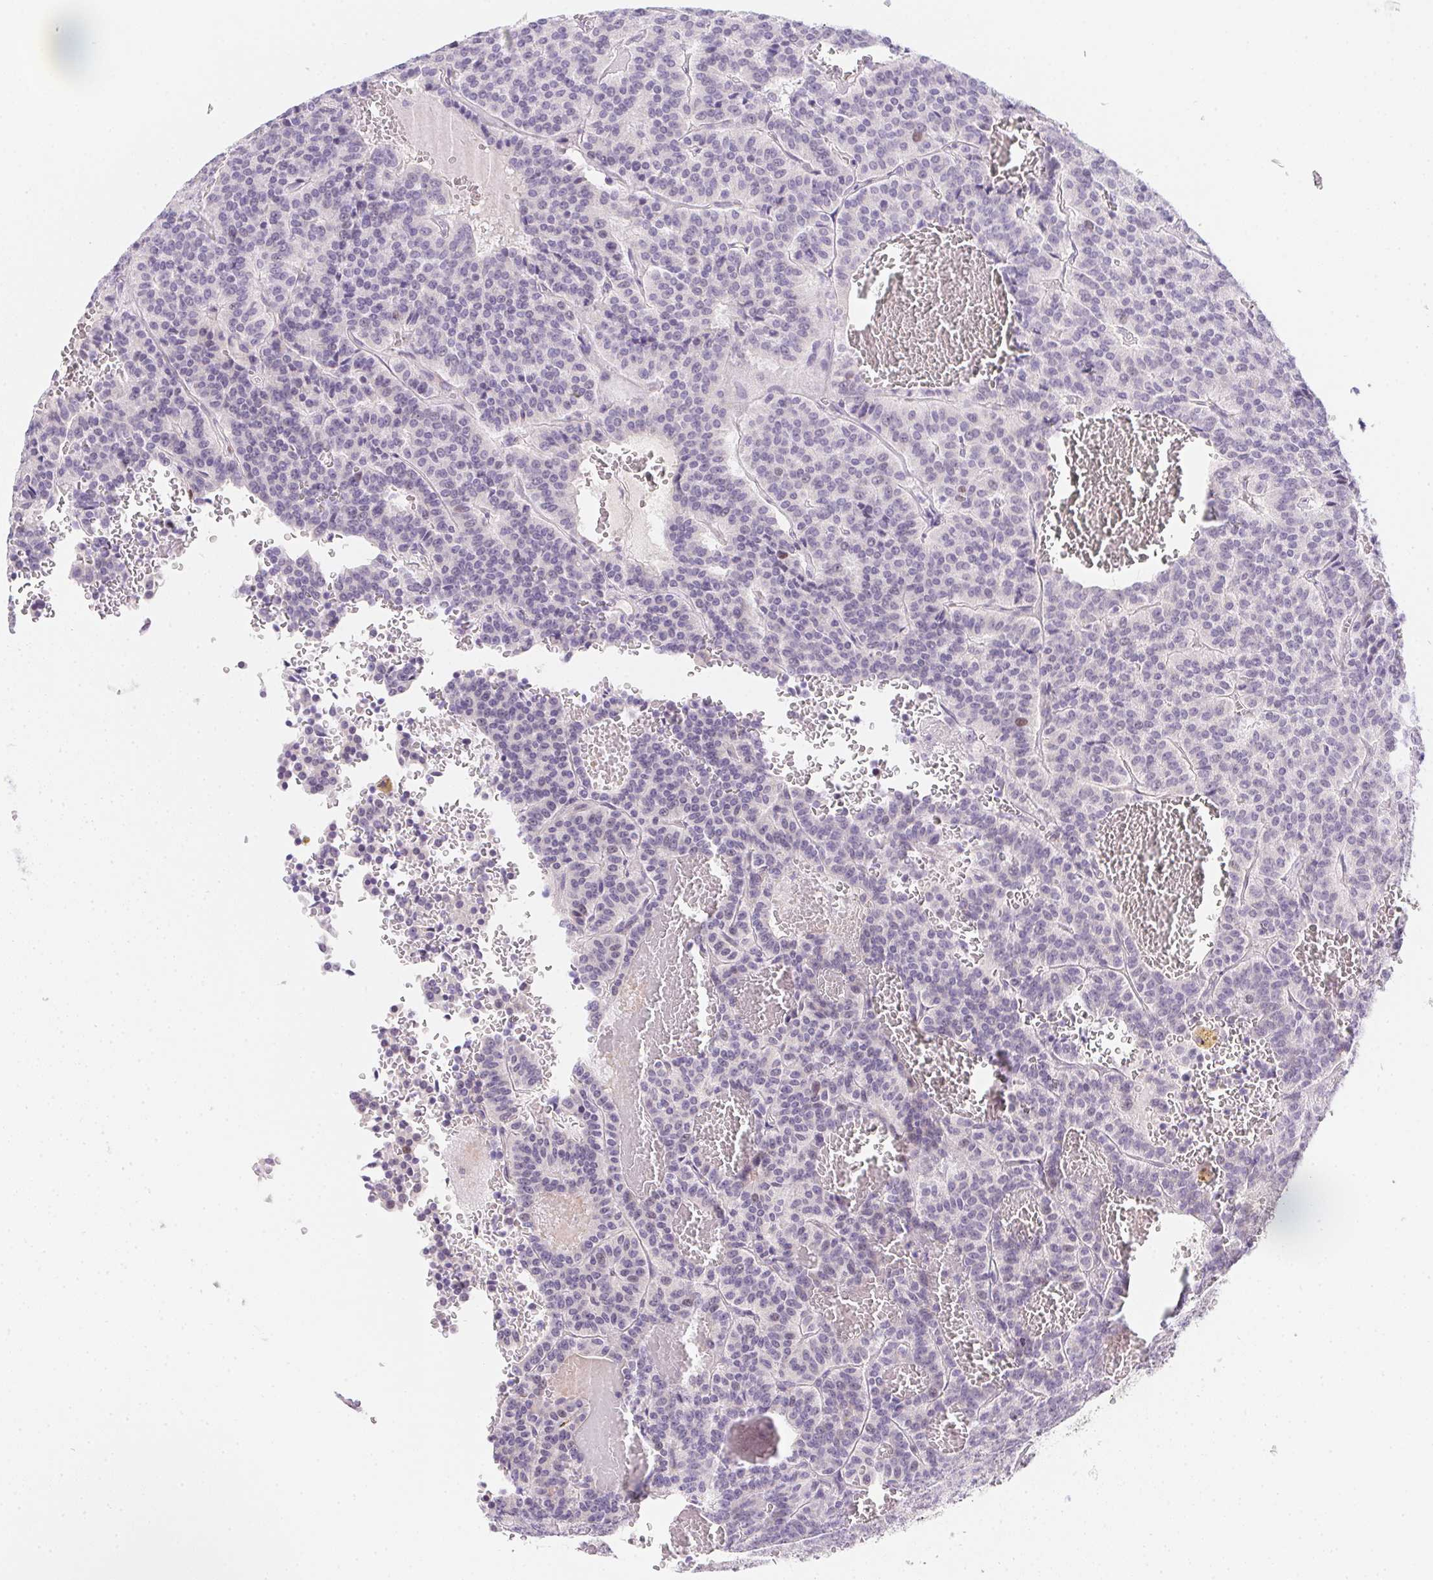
{"staining": {"intensity": "negative", "quantity": "none", "location": "none"}, "tissue": "carcinoid", "cell_type": "Tumor cells", "image_type": "cancer", "snomed": [{"axis": "morphology", "description": "Carcinoid, malignant, NOS"}, {"axis": "topography", "description": "Lung"}], "caption": "DAB (3,3'-diaminobenzidine) immunohistochemical staining of human malignant carcinoid demonstrates no significant expression in tumor cells.", "gene": "HELLS", "patient": {"sex": "male", "age": 70}}